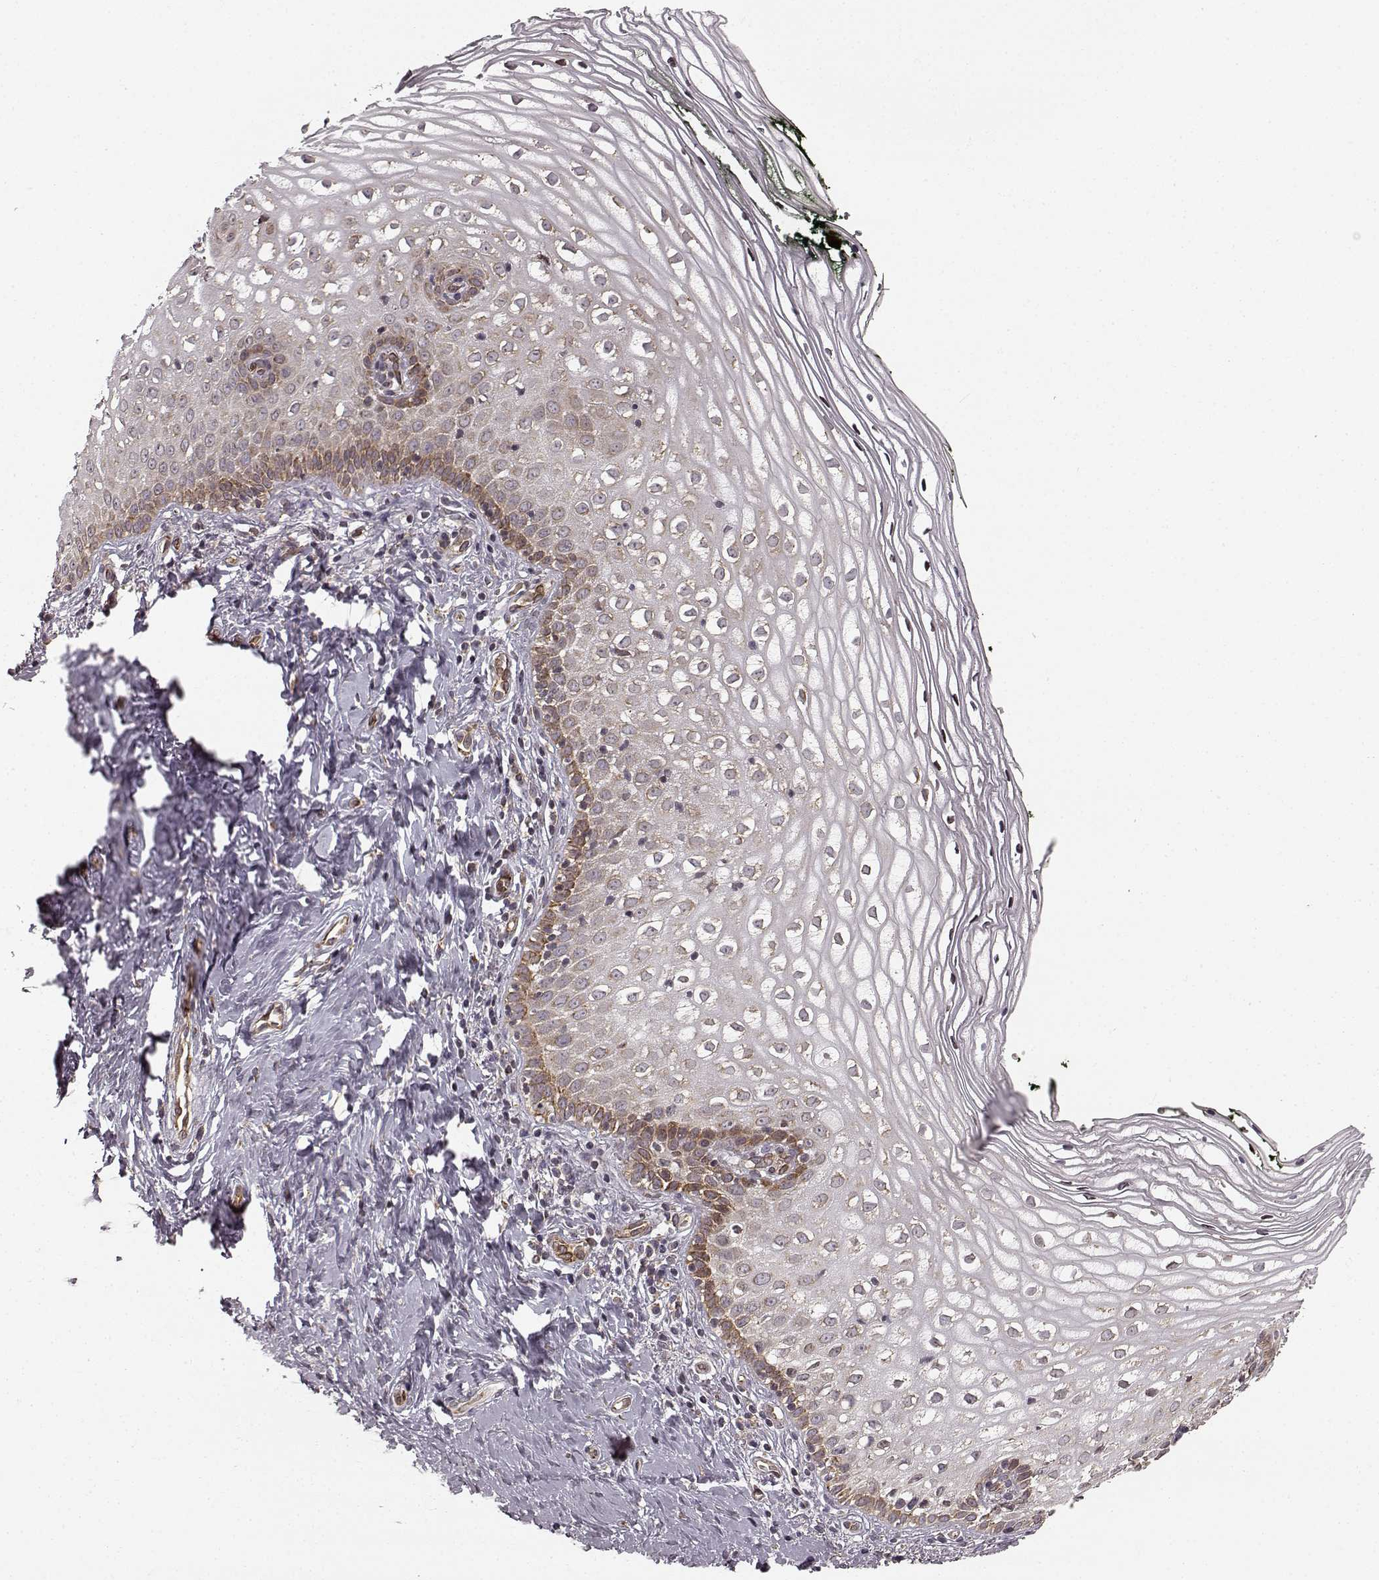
{"staining": {"intensity": "moderate", "quantity": "<25%", "location": "cytoplasmic/membranous"}, "tissue": "vagina", "cell_type": "Squamous epithelial cells", "image_type": "normal", "snomed": [{"axis": "morphology", "description": "Normal tissue, NOS"}, {"axis": "topography", "description": "Vagina"}], "caption": "Immunohistochemical staining of unremarkable human vagina shows low levels of moderate cytoplasmic/membranous staining in about <25% of squamous epithelial cells. (DAB IHC with brightfield microscopy, high magnification).", "gene": "TMEM14A", "patient": {"sex": "female", "age": 47}}